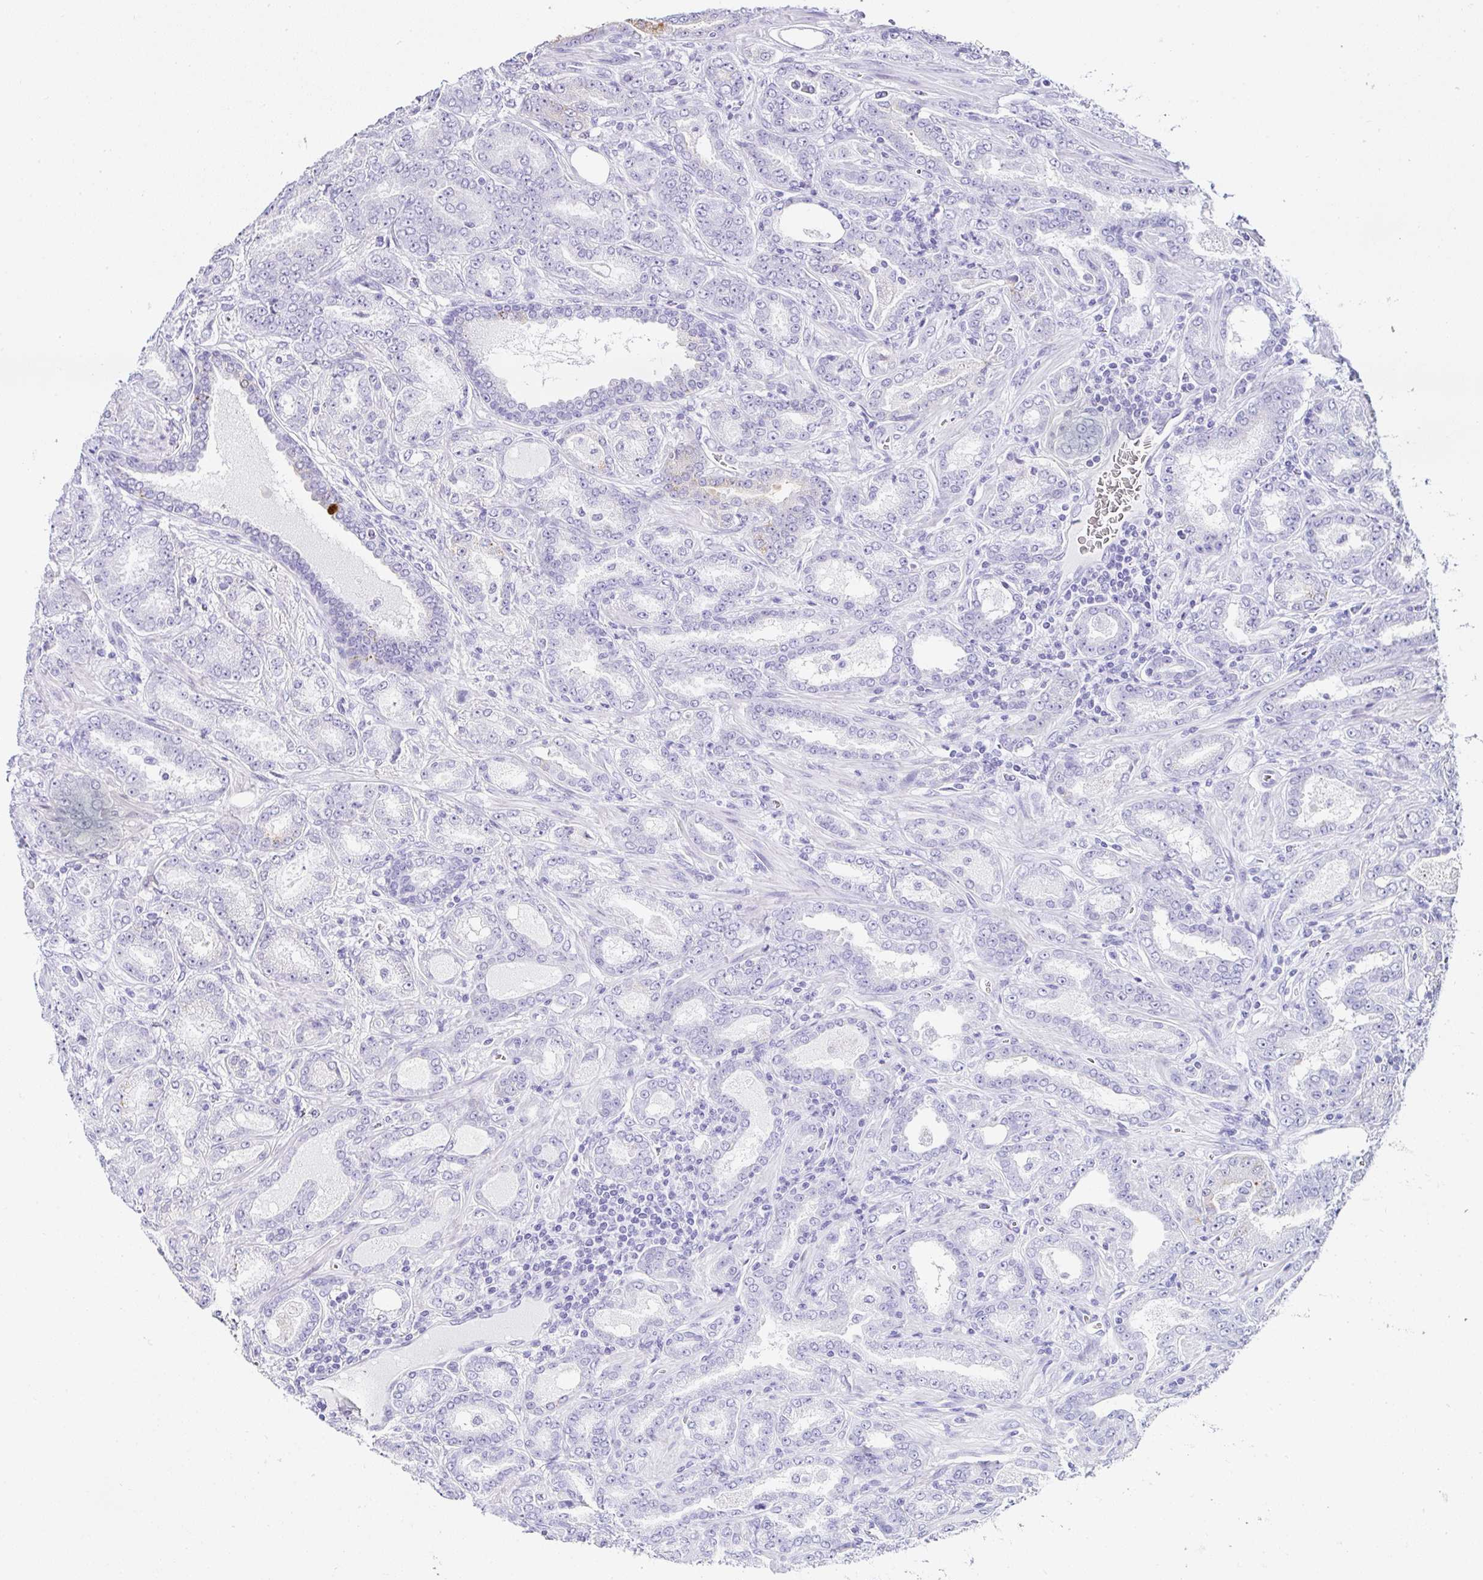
{"staining": {"intensity": "negative", "quantity": "none", "location": "none"}, "tissue": "prostate cancer", "cell_type": "Tumor cells", "image_type": "cancer", "snomed": [{"axis": "morphology", "description": "Adenocarcinoma, High grade"}, {"axis": "topography", "description": "Prostate"}], "caption": "This photomicrograph is of prostate cancer (high-grade adenocarcinoma) stained with immunohistochemistry to label a protein in brown with the nuclei are counter-stained blue. There is no staining in tumor cells. The staining is performed using DAB (3,3'-diaminobenzidine) brown chromogen with nuclei counter-stained in using hematoxylin.", "gene": "SERPINB3", "patient": {"sex": "male", "age": 72}}